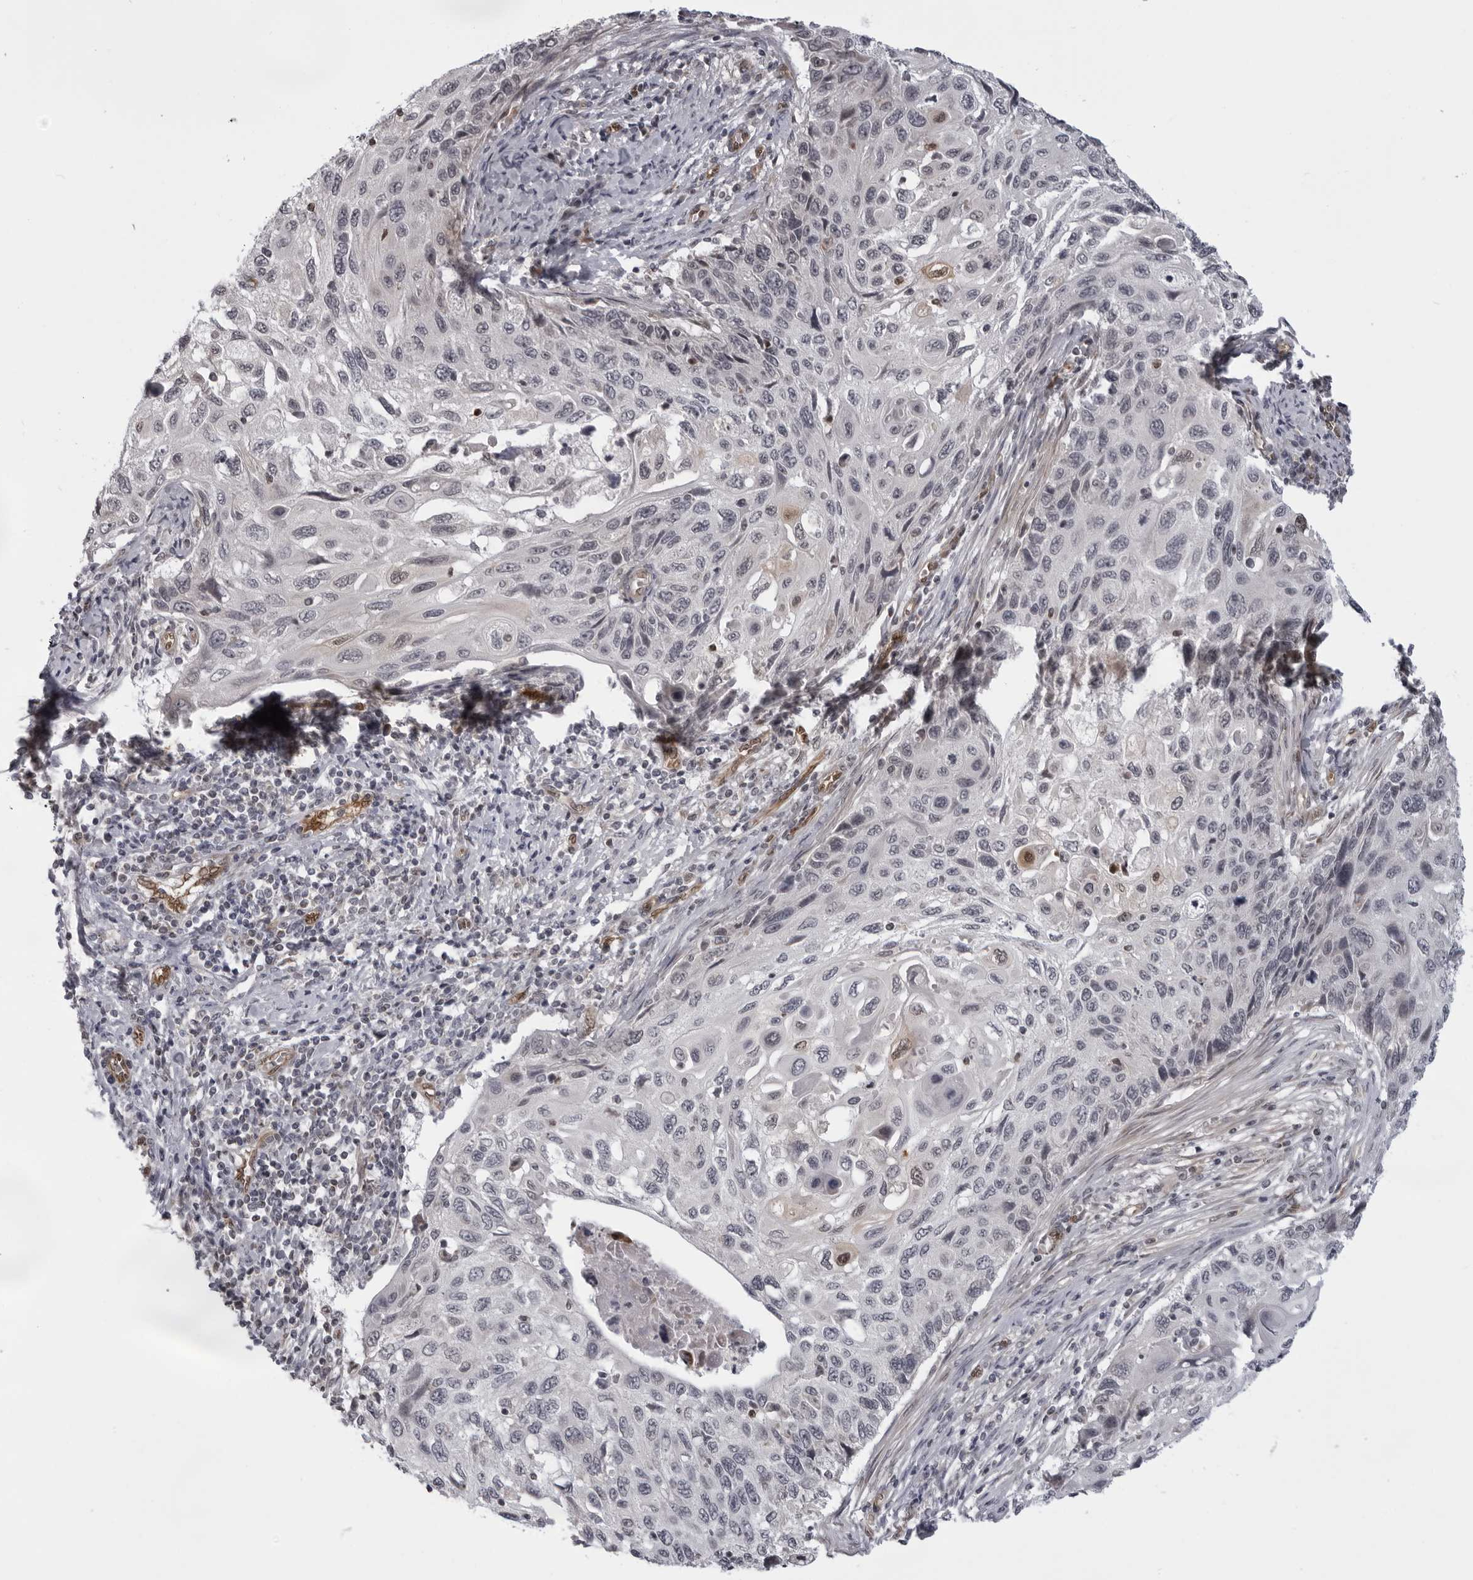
{"staining": {"intensity": "moderate", "quantity": "<25%", "location": "nuclear"}, "tissue": "cervical cancer", "cell_type": "Tumor cells", "image_type": "cancer", "snomed": [{"axis": "morphology", "description": "Squamous cell carcinoma, NOS"}, {"axis": "topography", "description": "Cervix"}], "caption": "A brown stain shows moderate nuclear staining of a protein in human cervical cancer tumor cells.", "gene": "MAPK12", "patient": {"sex": "female", "age": 70}}